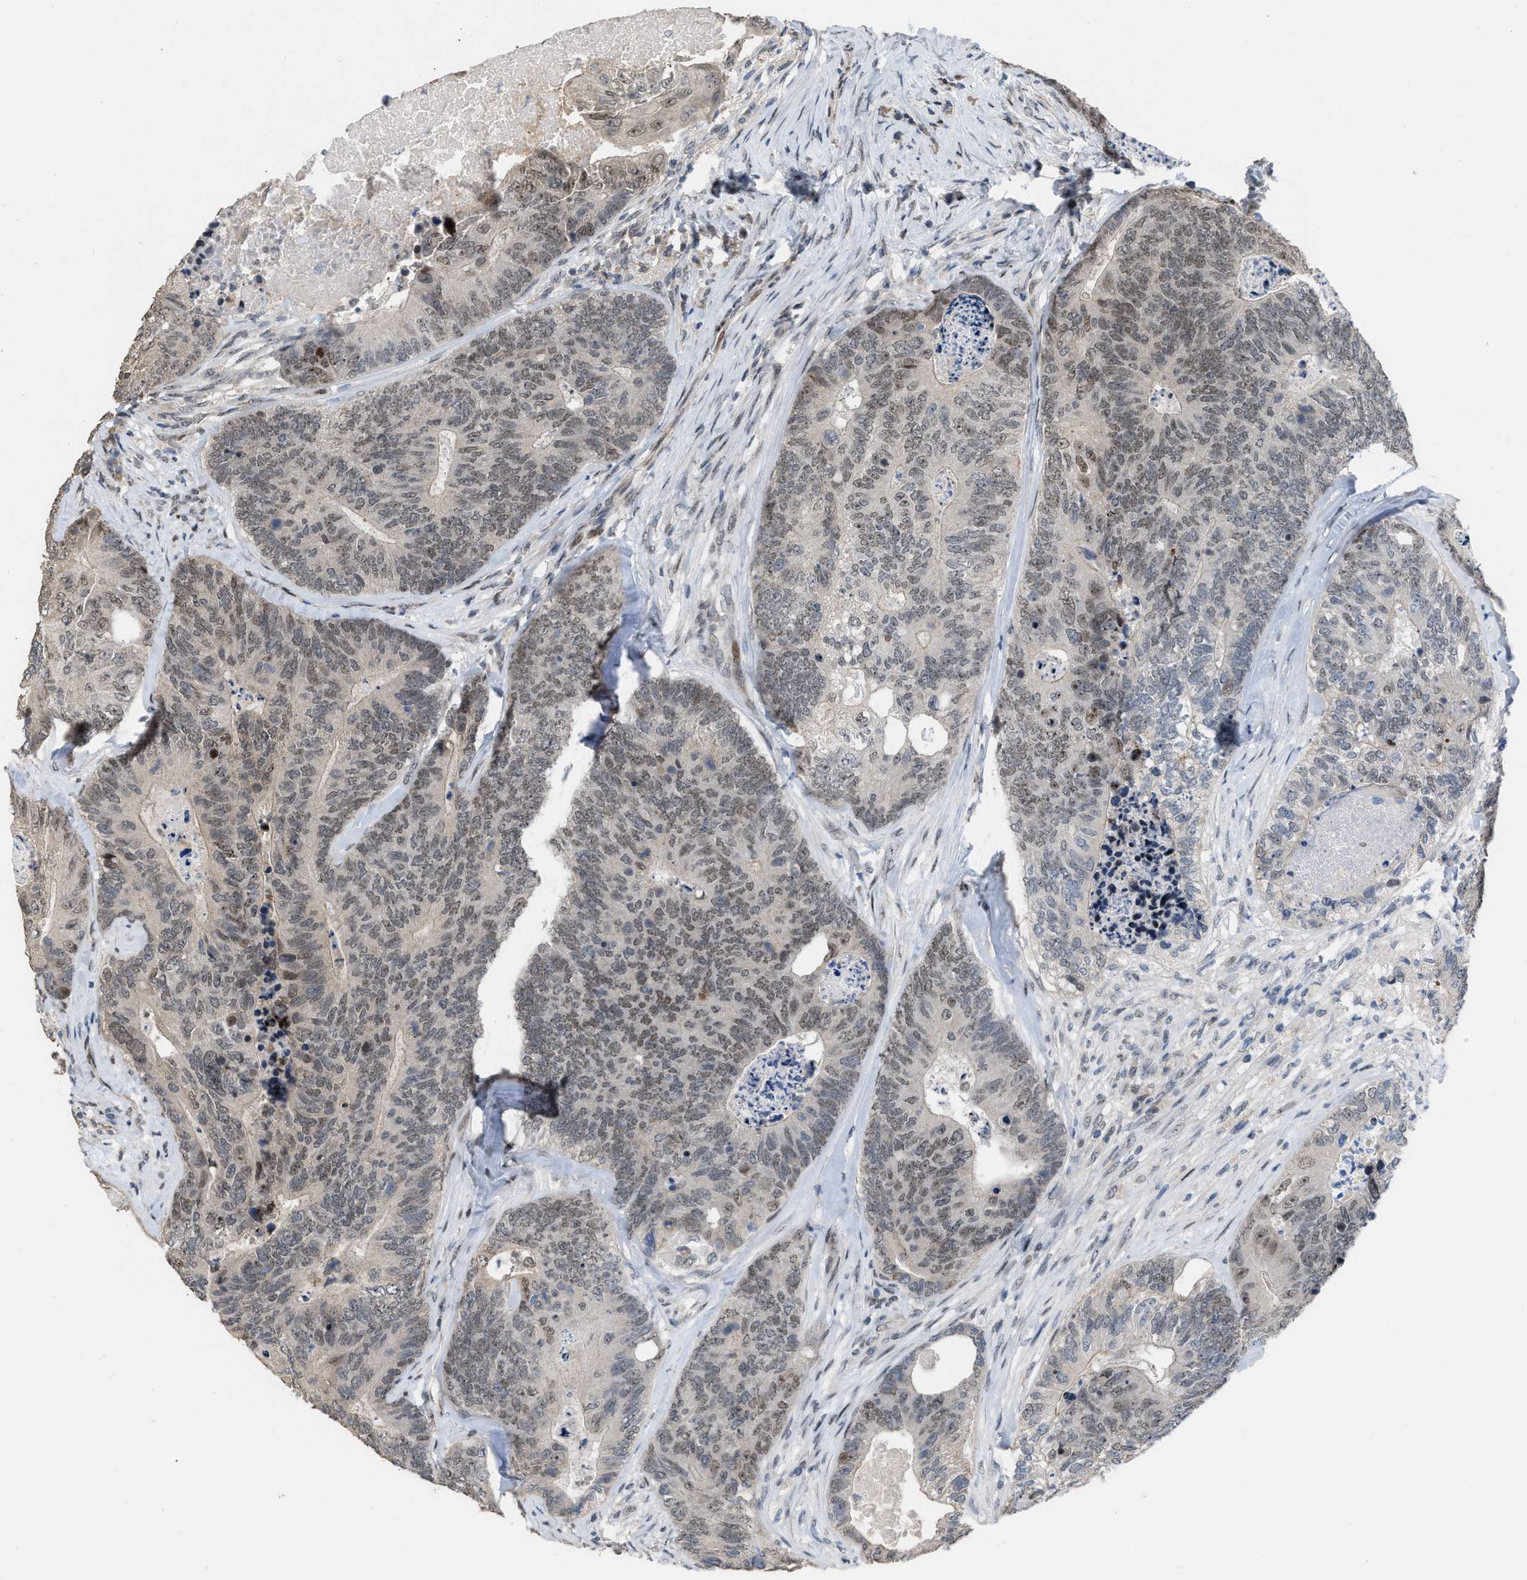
{"staining": {"intensity": "weak", "quantity": "25%-75%", "location": "nuclear"}, "tissue": "colorectal cancer", "cell_type": "Tumor cells", "image_type": "cancer", "snomed": [{"axis": "morphology", "description": "Adenocarcinoma, NOS"}, {"axis": "topography", "description": "Colon"}], "caption": "Immunohistochemical staining of colorectal adenocarcinoma shows low levels of weak nuclear protein positivity in approximately 25%-75% of tumor cells.", "gene": "SETDB1", "patient": {"sex": "female", "age": 67}}